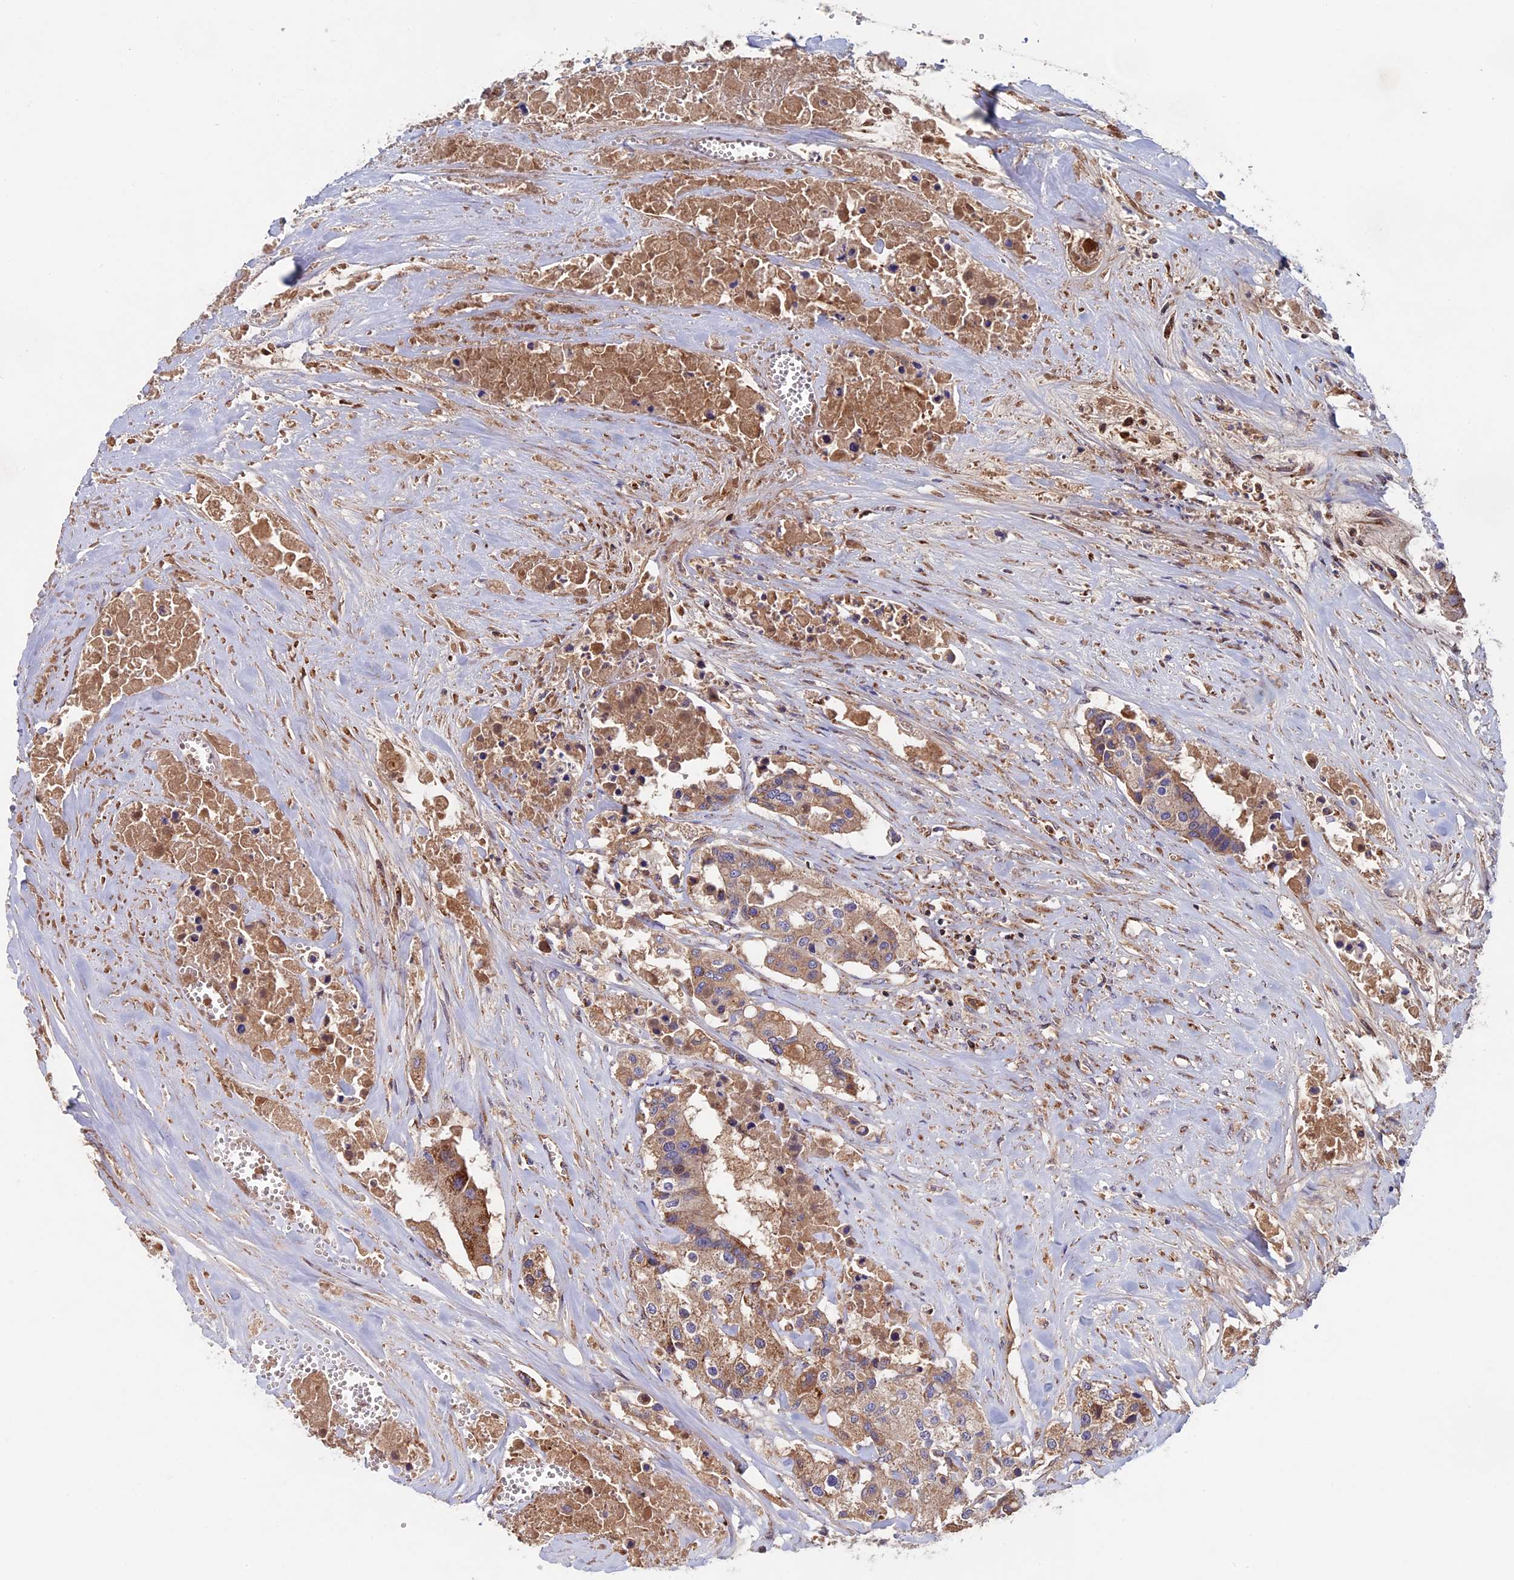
{"staining": {"intensity": "moderate", "quantity": ">75%", "location": "cytoplasmic/membranous"}, "tissue": "colorectal cancer", "cell_type": "Tumor cells", "image_type": "cancer", "snomed": [{"axis": "morphology", "description": "Adenocarcinoma, NOS"}, {"axis": "topography", "description": "Colon"}], "caption": "Immunohistochemistry histopathology image of neoplastic tissue: adenocarcinoma (colorectal) stained using immunohistochemistry reveals medium levels of moderate protein expression localized specifically in the cytoplasmic/membranous of tumor cells, appearing as a cytoplasmic/membranous brown color.", "gene": "SLC15A5", "patient": {"sex": "male", "age": 77}}